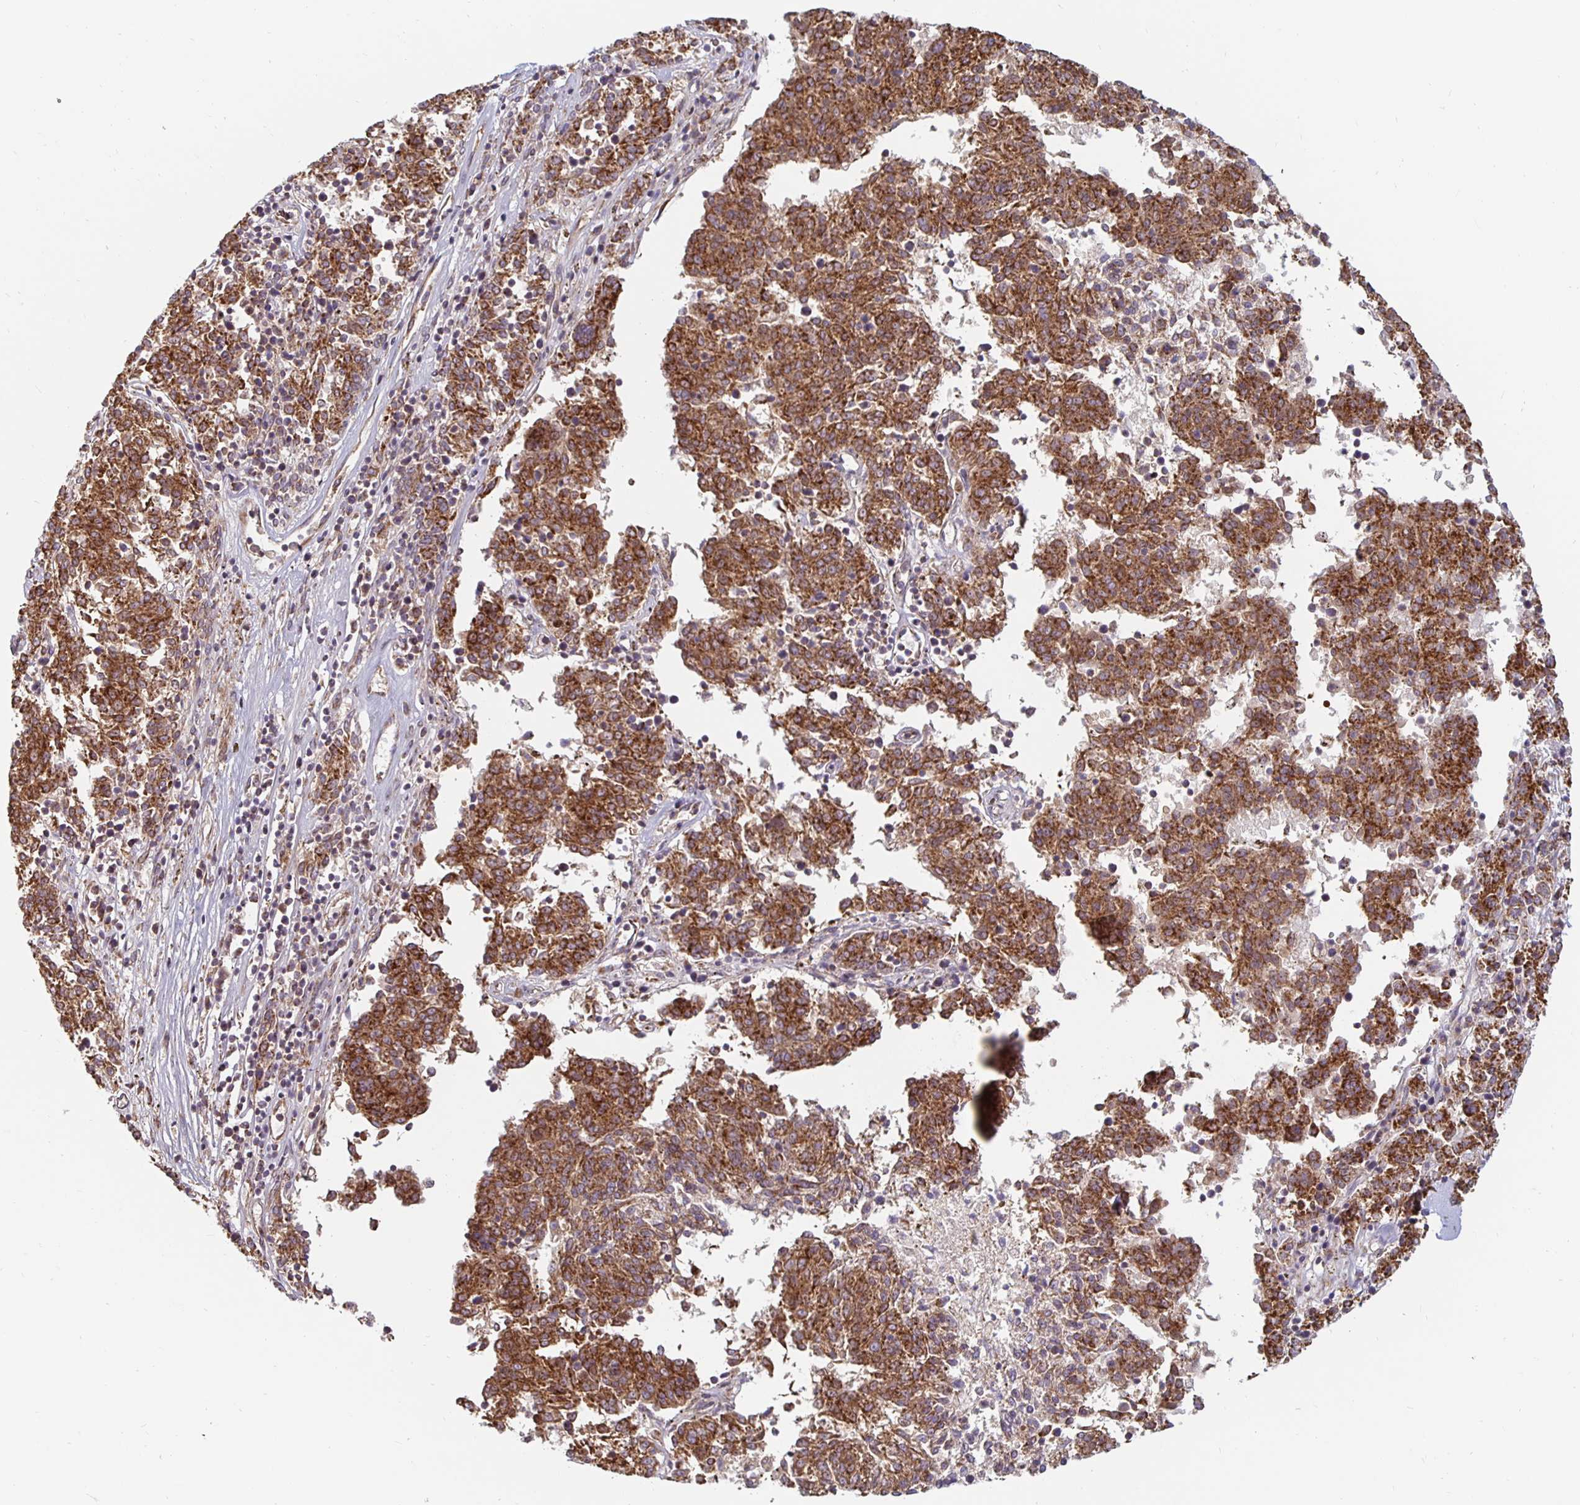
{"staining": {"intensity": "strong", "quantity": ">75%", "location": "cytoplasmic/membranous"}, "tissue": "melanoma", "cell_type": "Tumor cells", "image_type": "cancer", "snomed": [{"axis": "morphology", "description": "Malignant melanoma, NOS"}, {"axis": "topography", "description": "Skin"}], "caption": "Approximately >75% of tumor cells in malignant melanoma display strong cytoplasmic/membranous protein expression as visualized by brown immunohistochemical staining.", "gene": "MRPL28", "patient": {"sex": "female", "age": 72}}